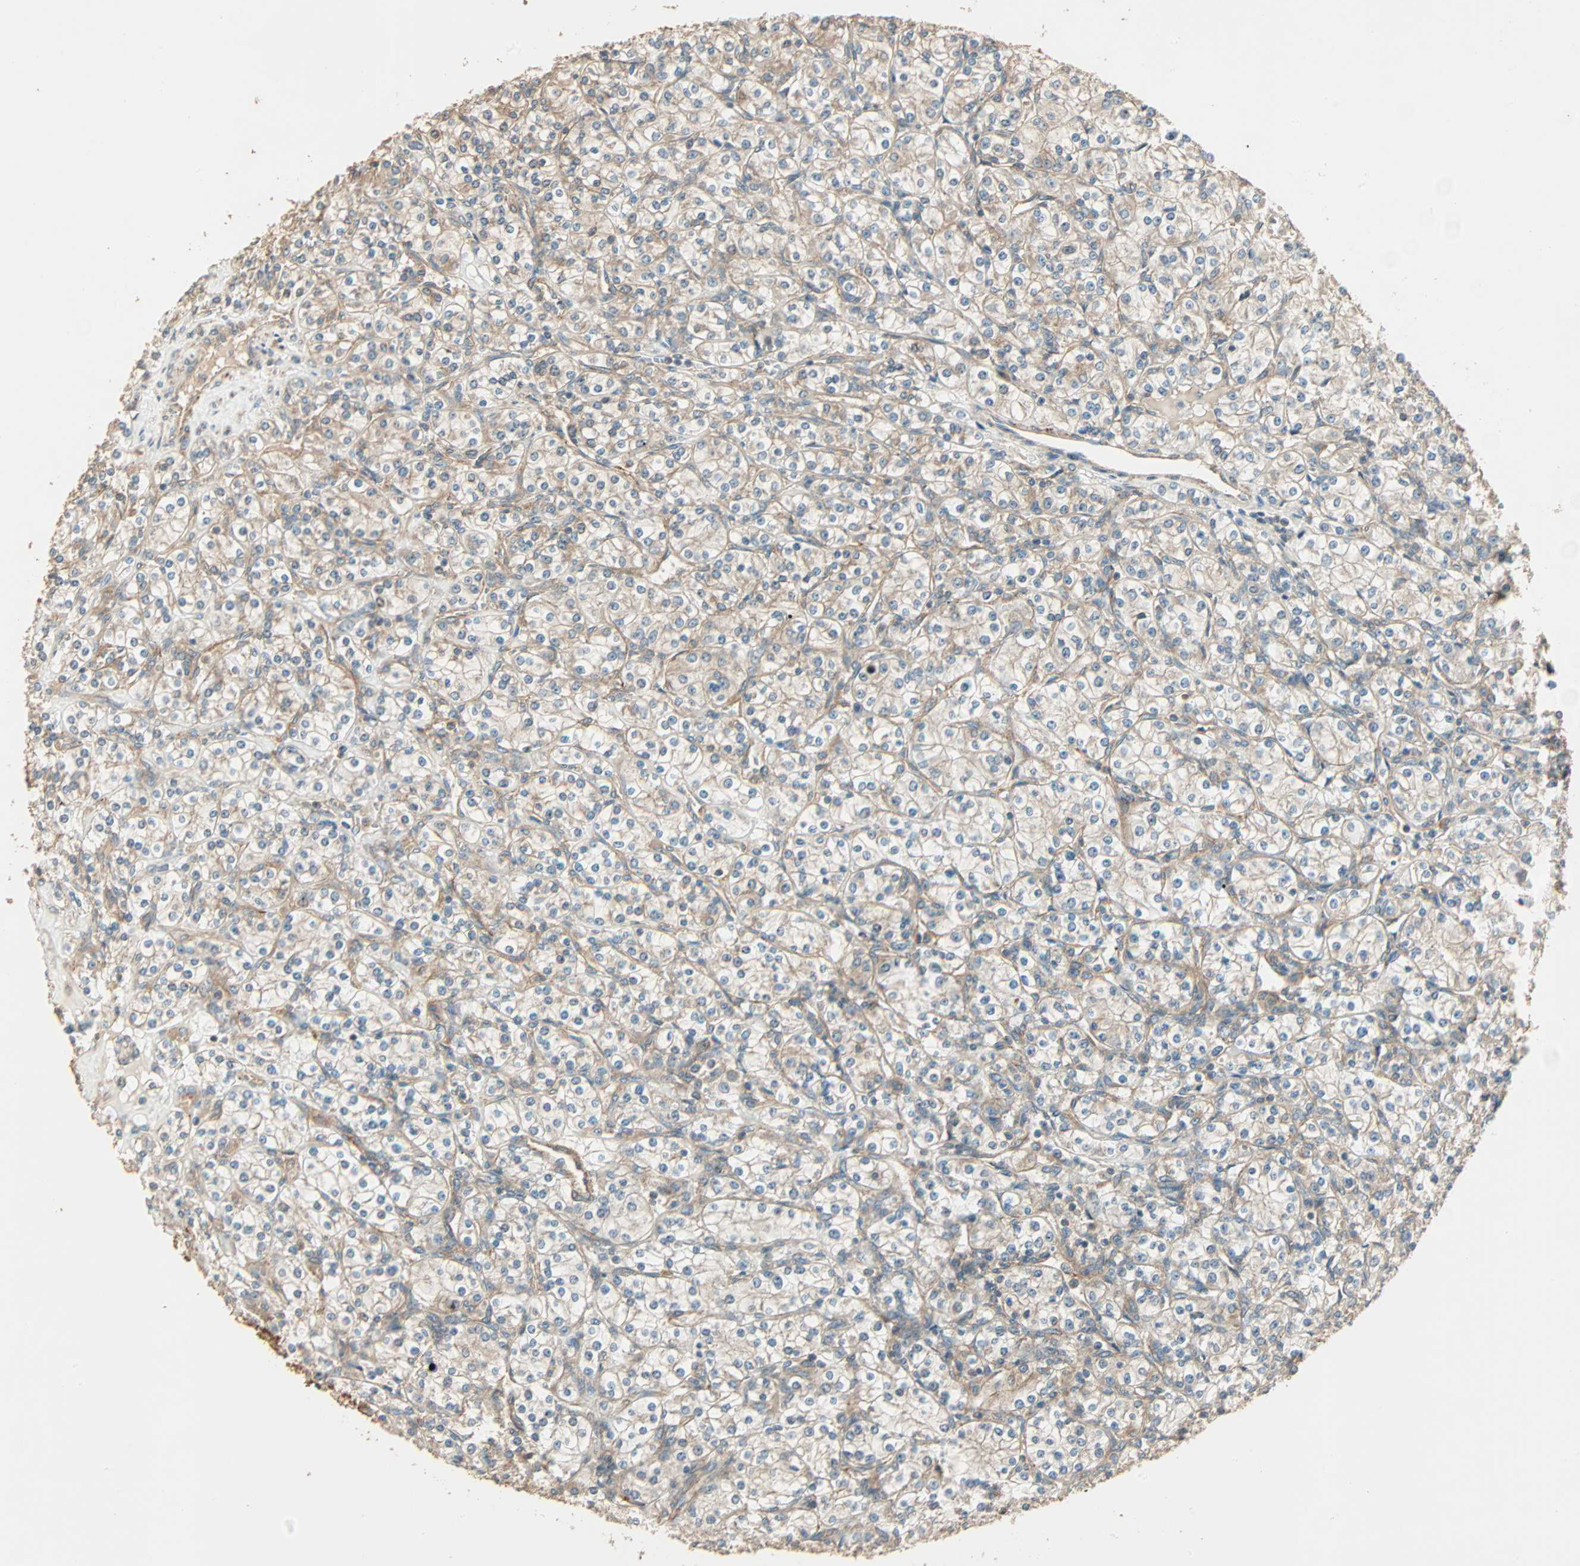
{"staining": {"intensity": "weak", "quantity": "<25%", "location": "cytoplasmic/membranous"}, "tissue": "renal cancer", "cell_type": "Tumor cells", "image_type": "cancer", "snomed": [{"axis": "morphology", "description": "Adenocarcinoma, NOS"}, {"axis": "topography", "description": "Kidney"}], "caption": "High power microscopy photomicrograph of an IHC micrograph of renal cancer, revealing no significant positivity in tumor cells.", "gene": "GALK1", "patient": {"sex": "male", "age": 77}}